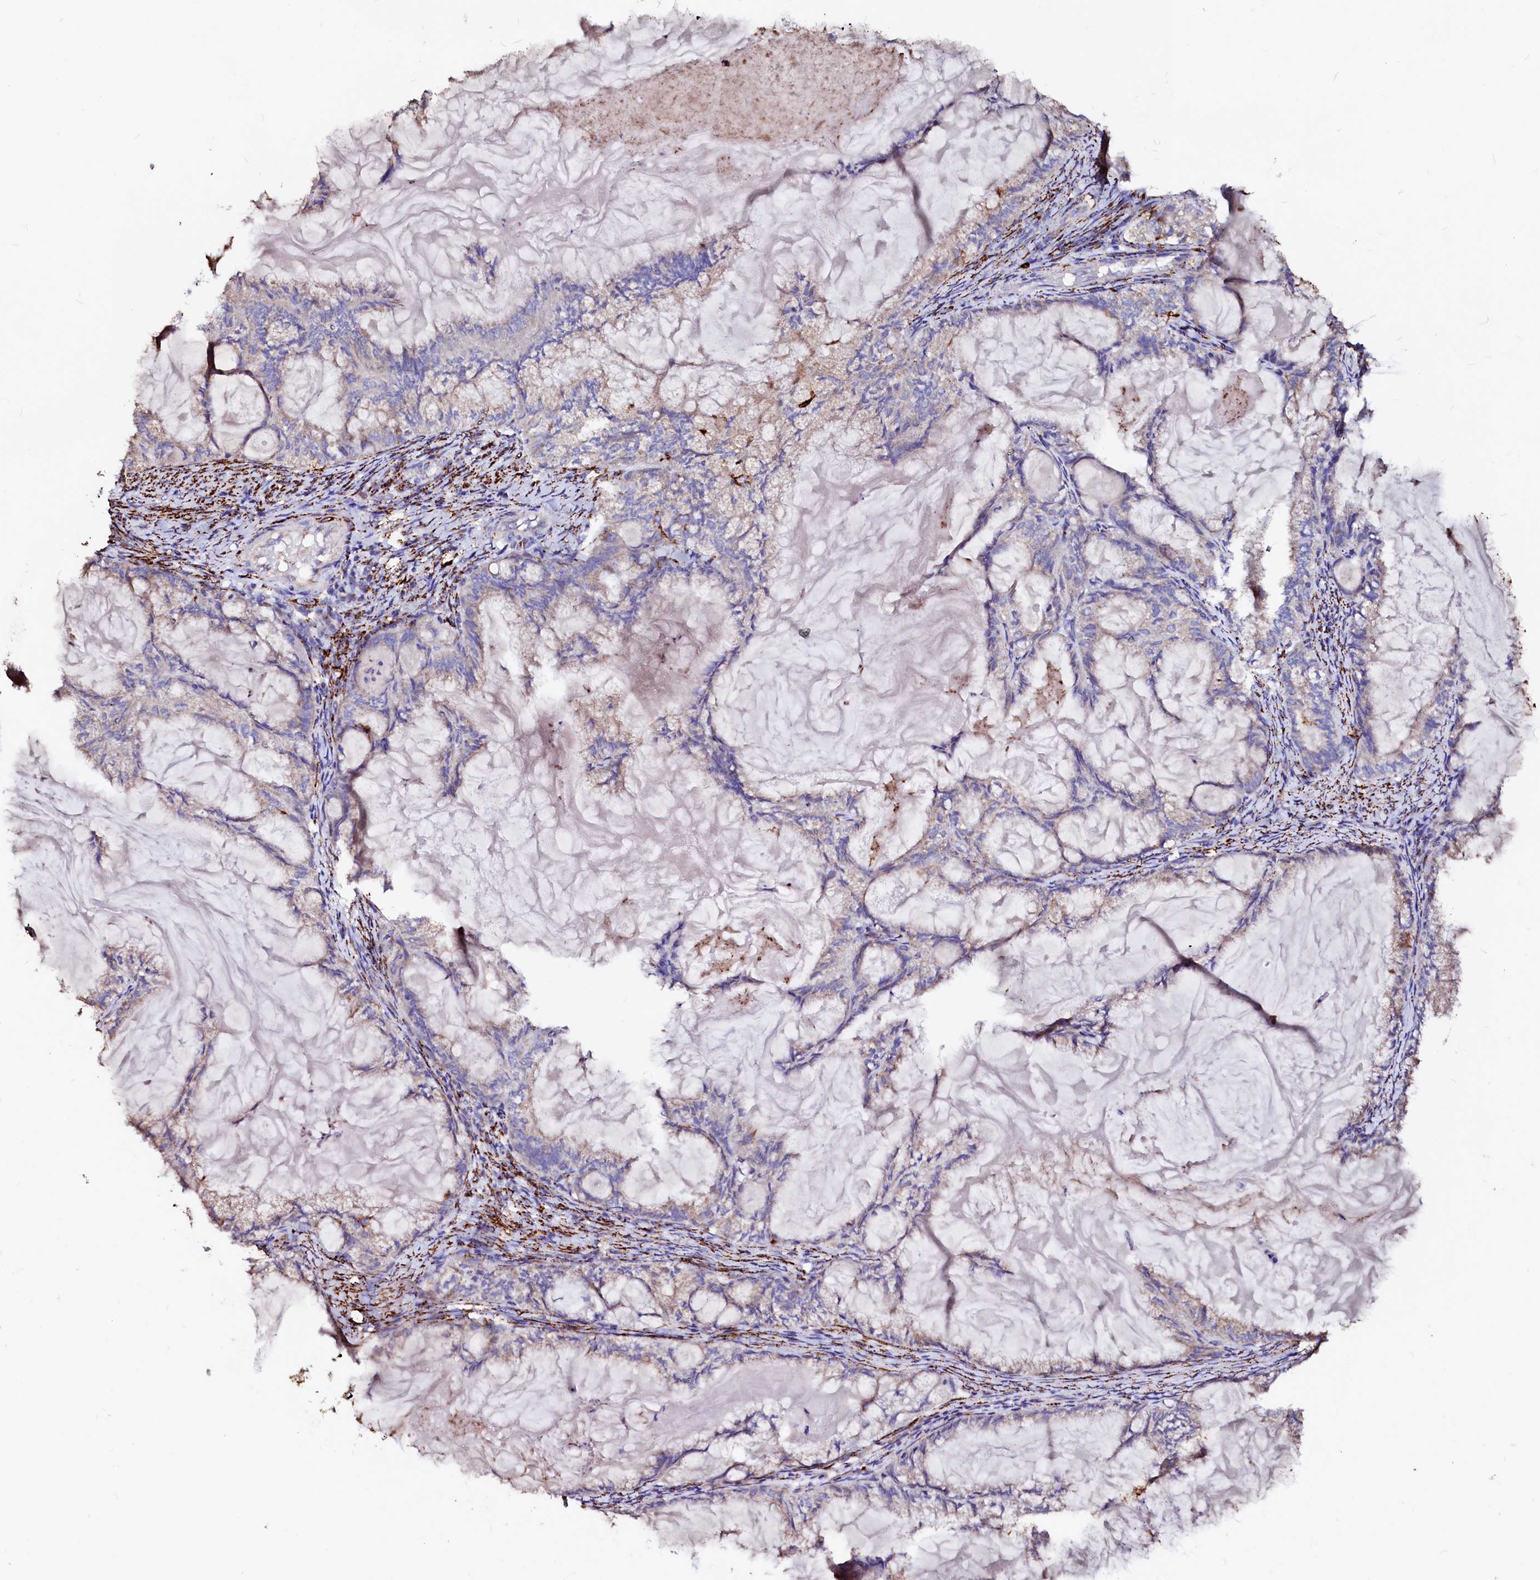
{"staining": {"intensity": "negative", "quantity": "none", "location": "none"}, "tissue": "endometrial cancer", "cell_type": "Tumor cells", "image_type": "cancer", "snomed": [{"axis": "morphology", "description": "Adenocarcinoma, NOS"}, {"axis": "topography", "description": "Endometrium"}], "caption": "Tumor cells show no significant staining in endometrial adenocarcinoma.", "gene": "MAOB", "patient": {"sex": "female", "age": 86}}